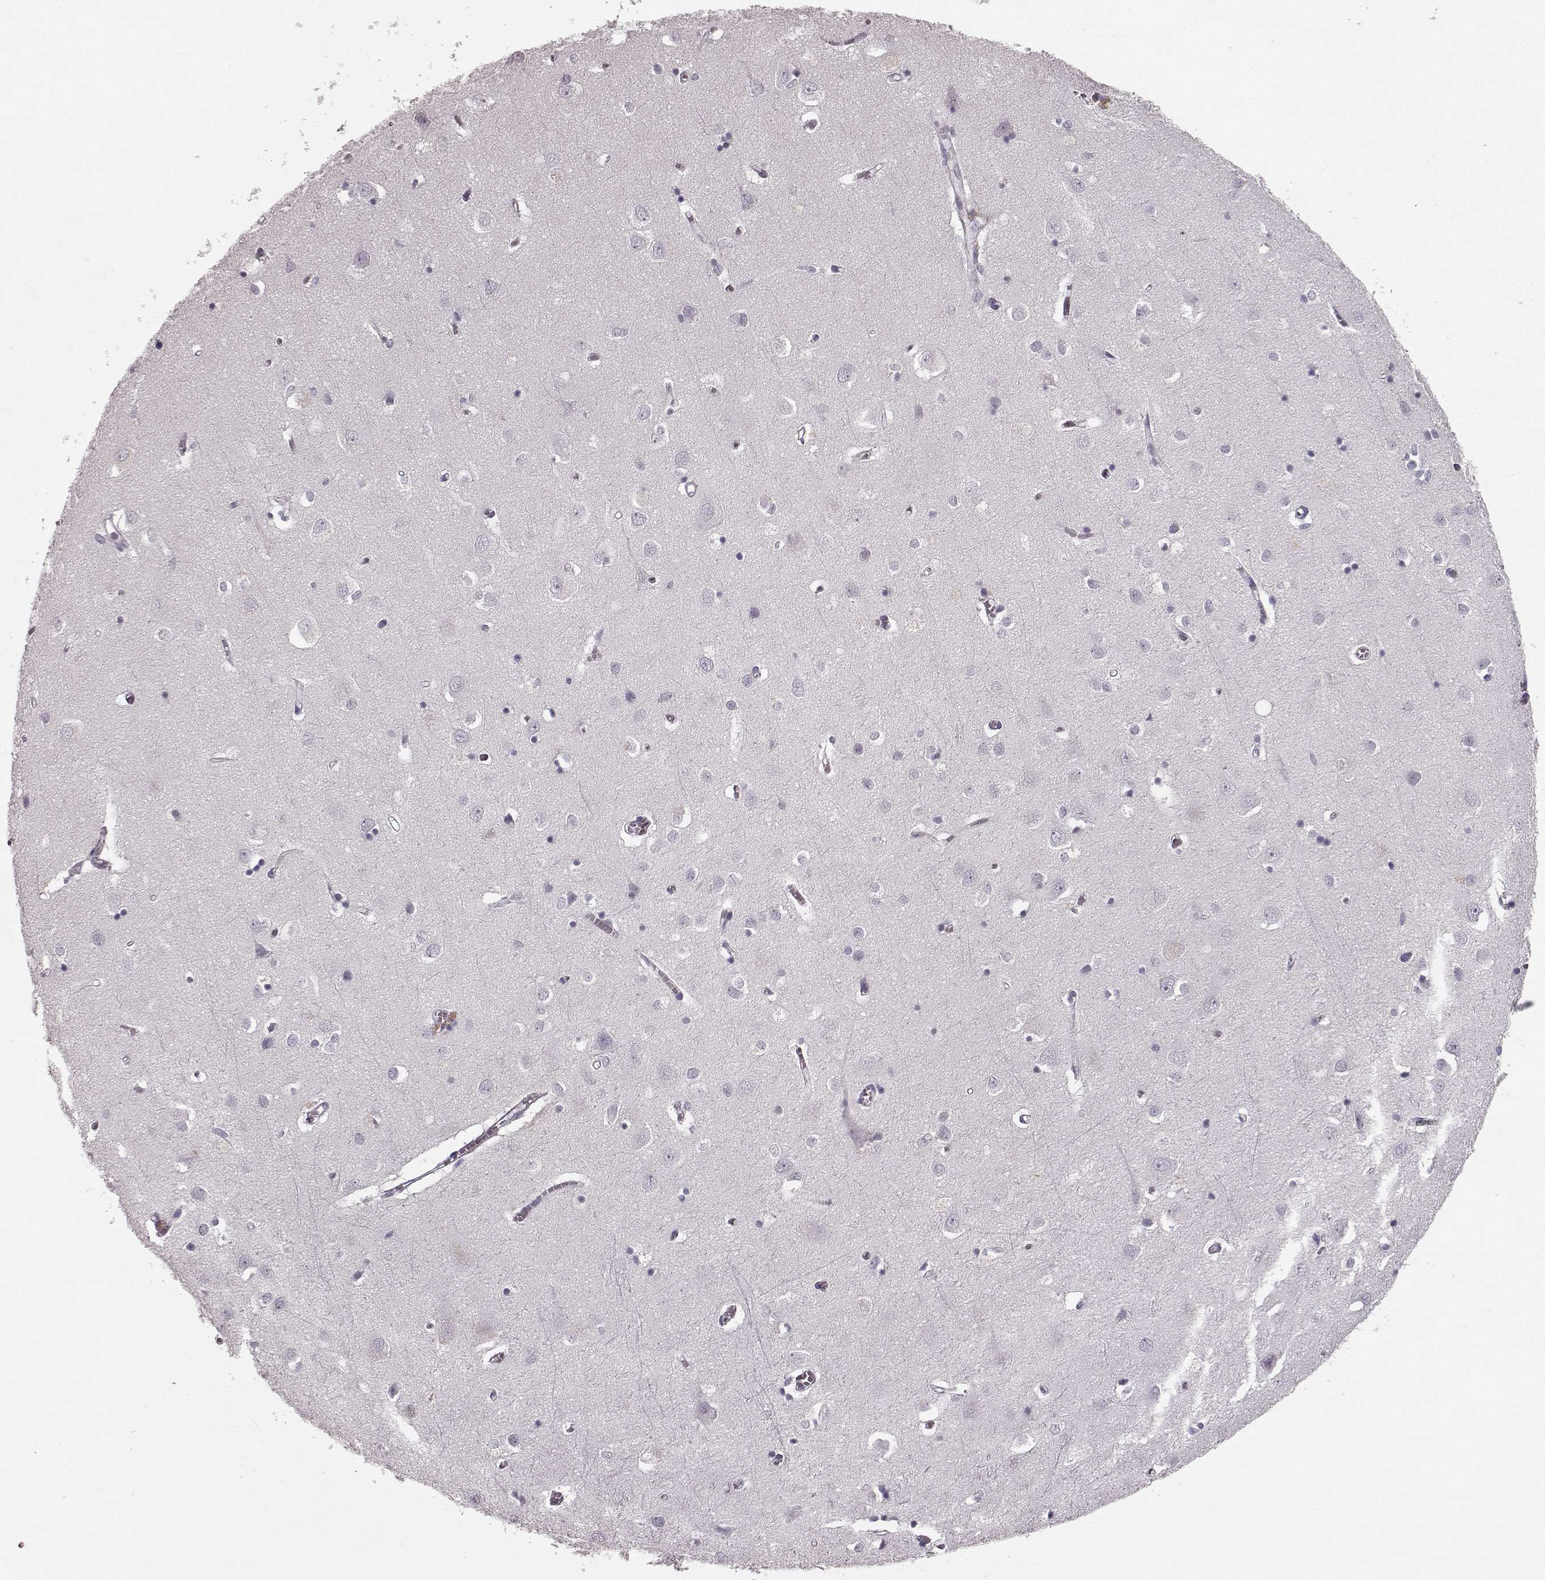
{"staining": {"intensity": "negative", "quantity": "none", "location": "none"}, "tissue": "cerebral cortex", "cell_type": "Endothelial cells", "image_type": "normal", "snomed": [{"axis": "morphology", "description": "Normal tissue, NOS"}, {"axis": "topography", "description": "Cerebral cortex"}], "caption": "Immunohistochemistry (IHC) histopathology image of benign cerebral cortex stained for a protein (brown), which demonstrates no positivity in endothelial cells.", "gene": "CST7", "patient": {"sex": "male", "age": 70}}